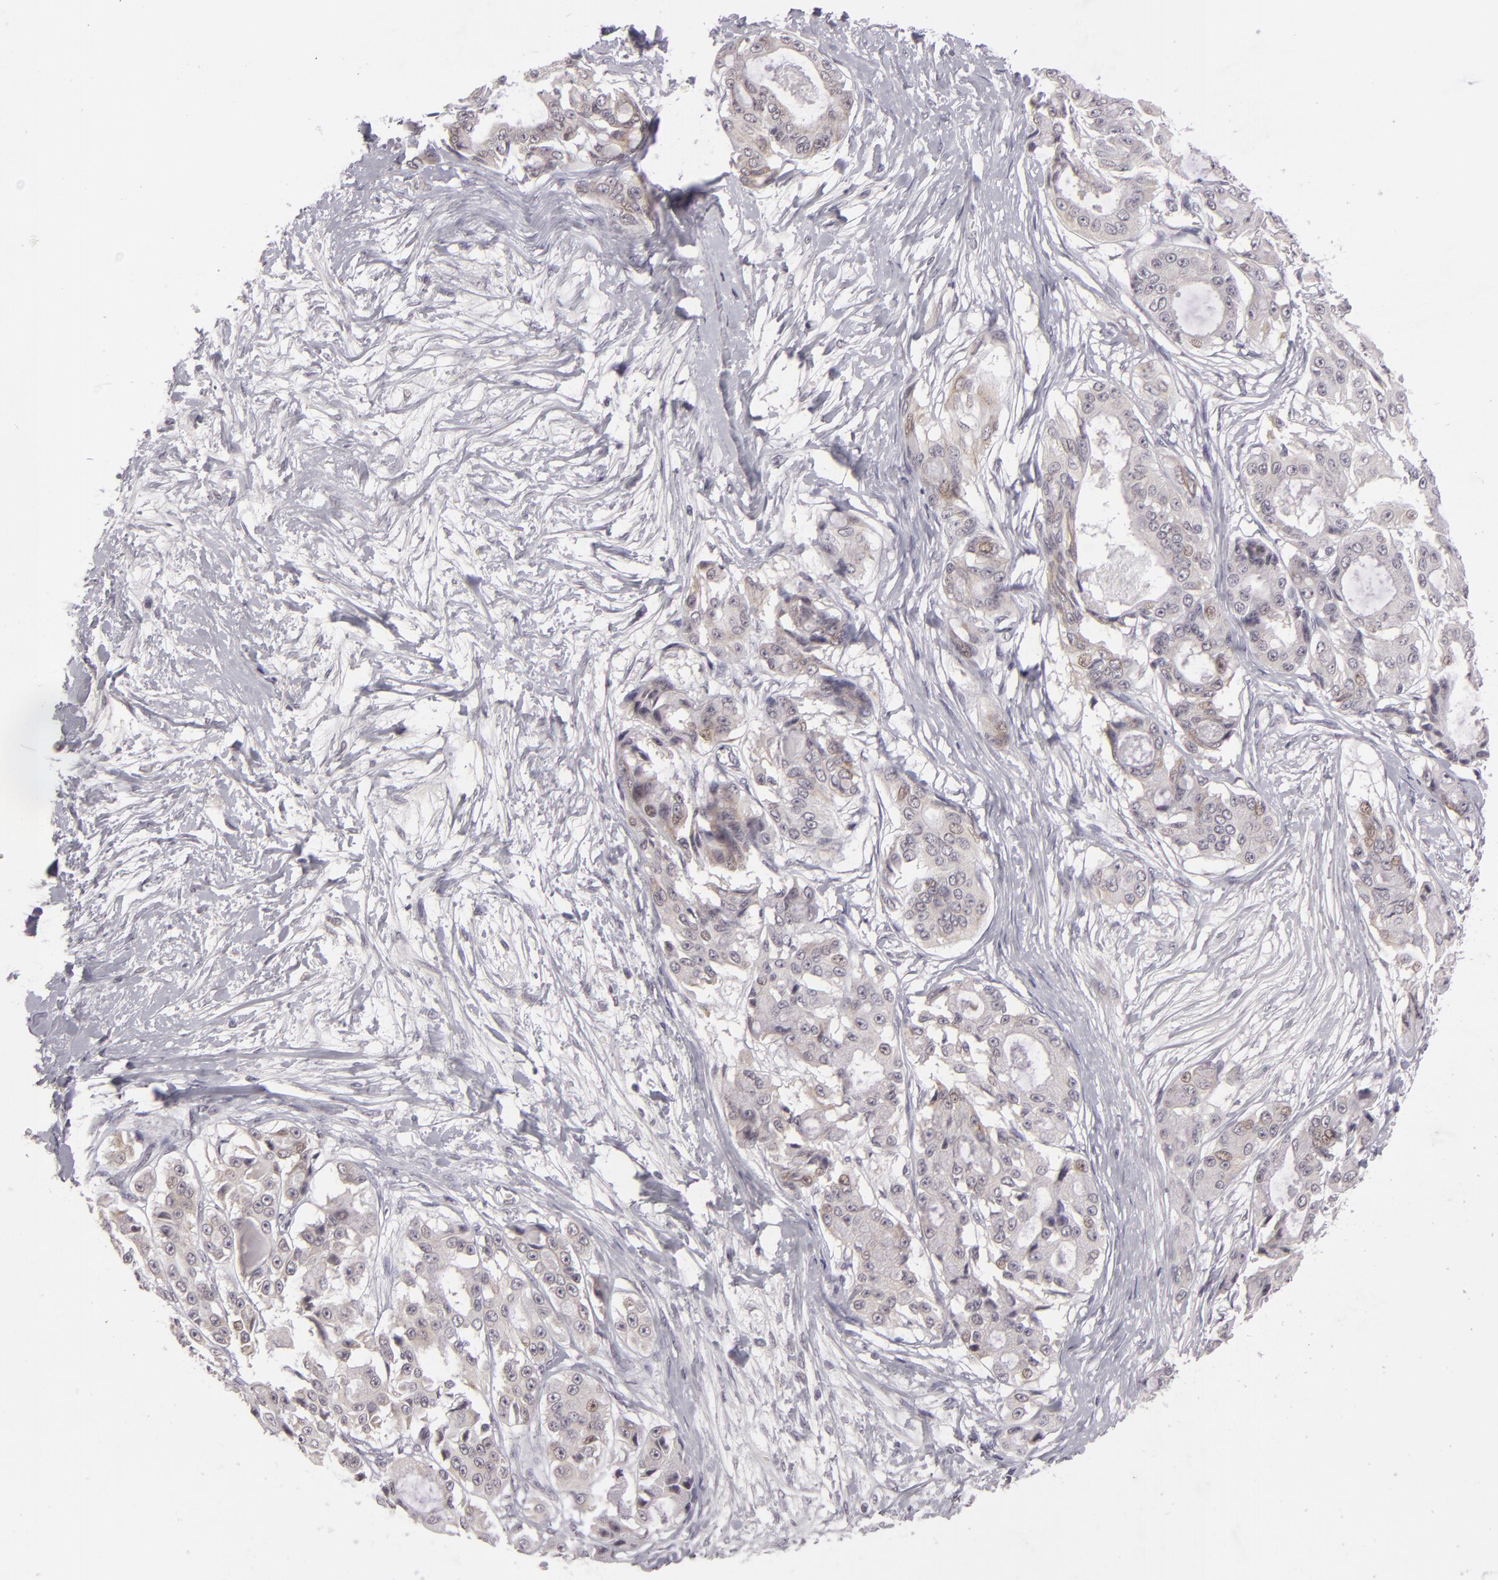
{"staining": {"intensity": "weak", "quantity": "<25%", "location": "nuclear"}, "tissue": "ovarian cancer", "cell_type": "Tumor cells", "image_type": "cancer", "snomed": [{"axis": "morphology", "description": "Carcinoma, endometroid"}, {"axis": "topography", "description": "Ovary"}], "caption": "DAB (3,3'-diaminobenzidine) immunohistochemical staining of human ovarian cancer displays no significant staining in tumor cells.", "gene": "ZNF205", "patient": {"sex": "female", "age": 61}}